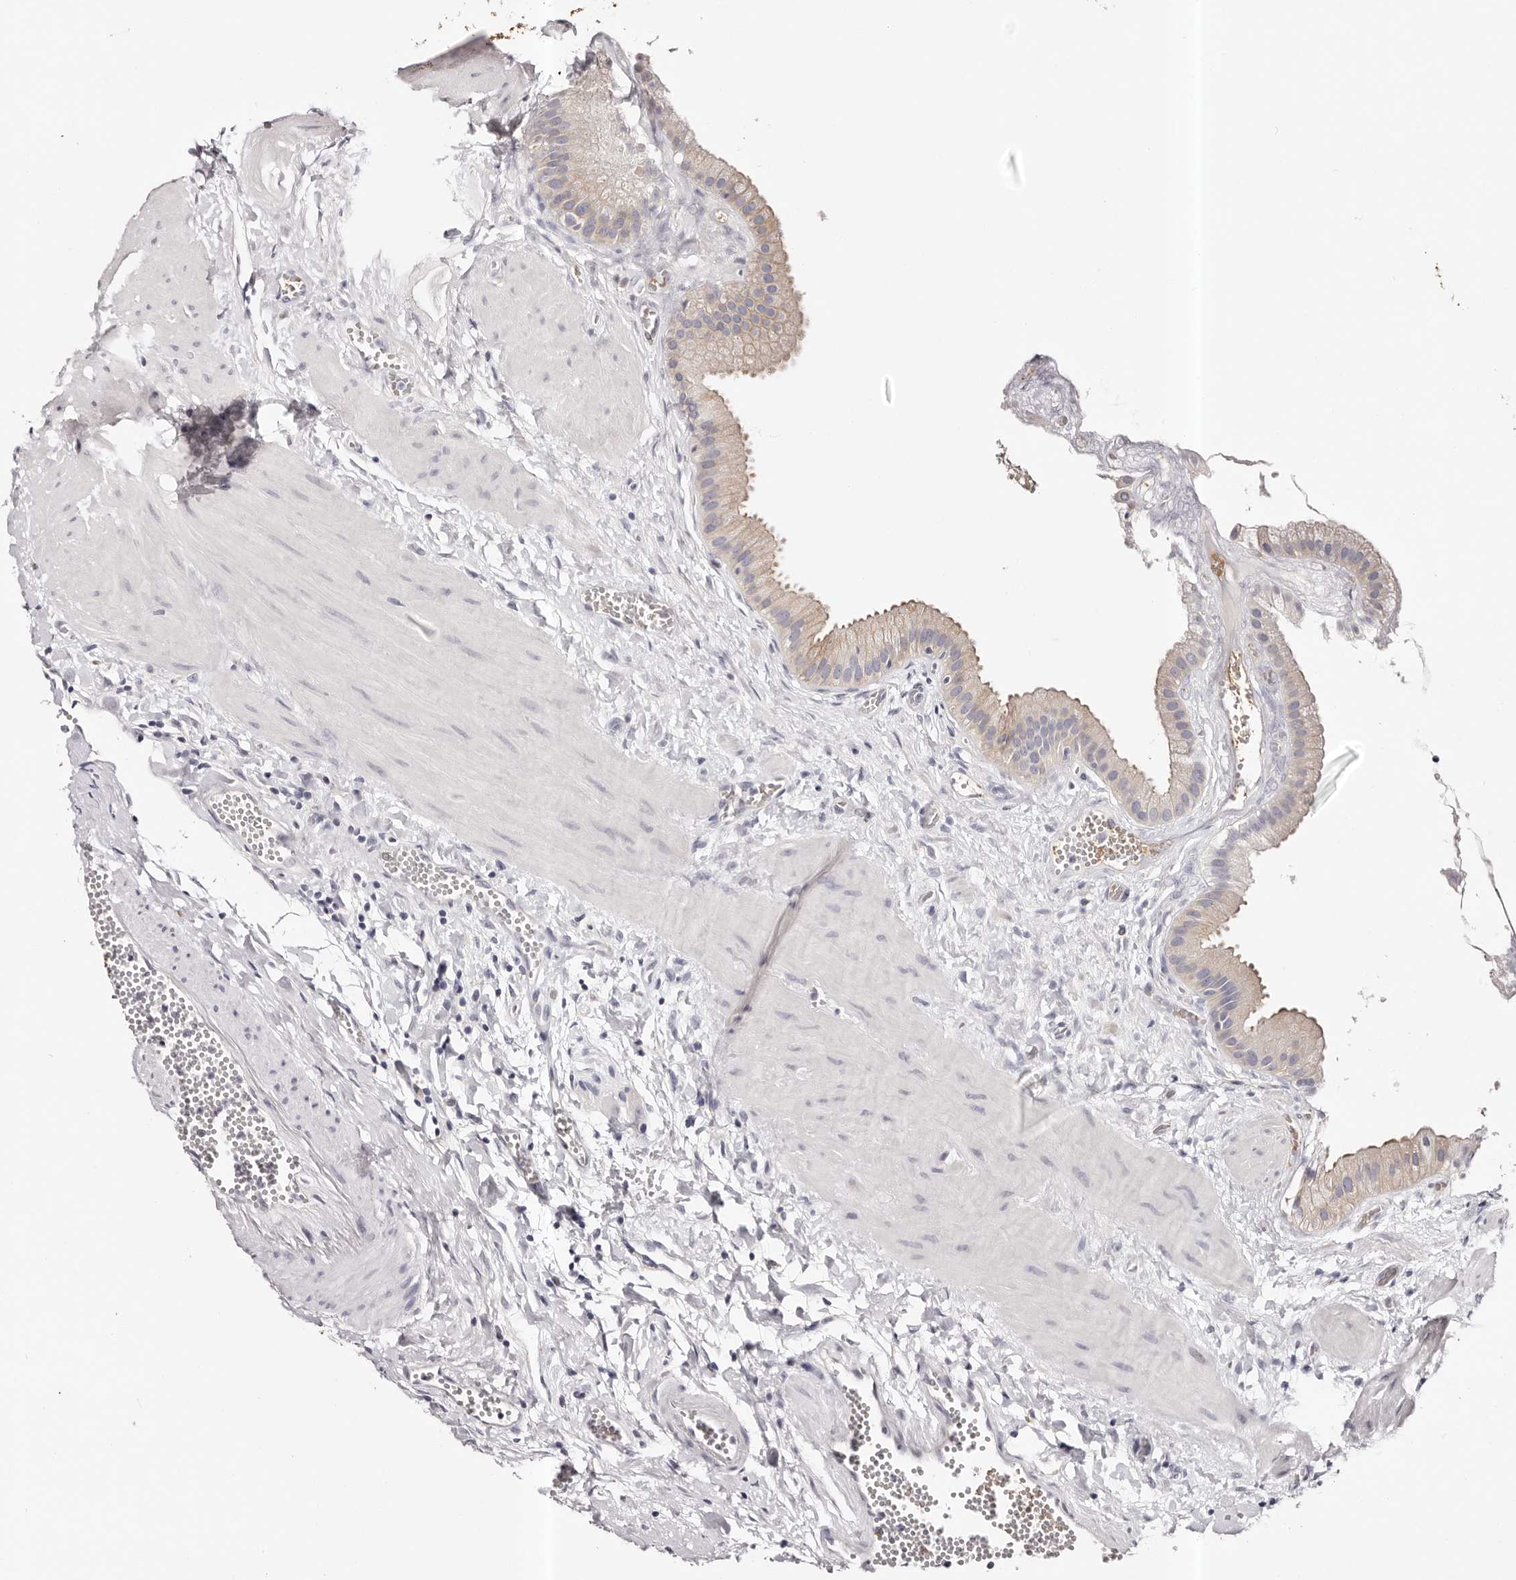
{"staining": {"intensity": "moderate", "quantity": "<25%", "location": "cytoplasmic/membranous"}, "tissue": "gallbladder", "cell_type": "Glandular cells", "image_type": "normal", "snomed": [{"axis": "morphology", "description": "Normal tissue, NOS"}, {"axis": "topography", "description": "Gallbladder"}], "caption": "Benign gallbladder shows moderate cytoplasmic/membranous staining in about <25% of glandular cells.", "gene": "ROM1", "patient": {"sex": "male", "age": 55}}